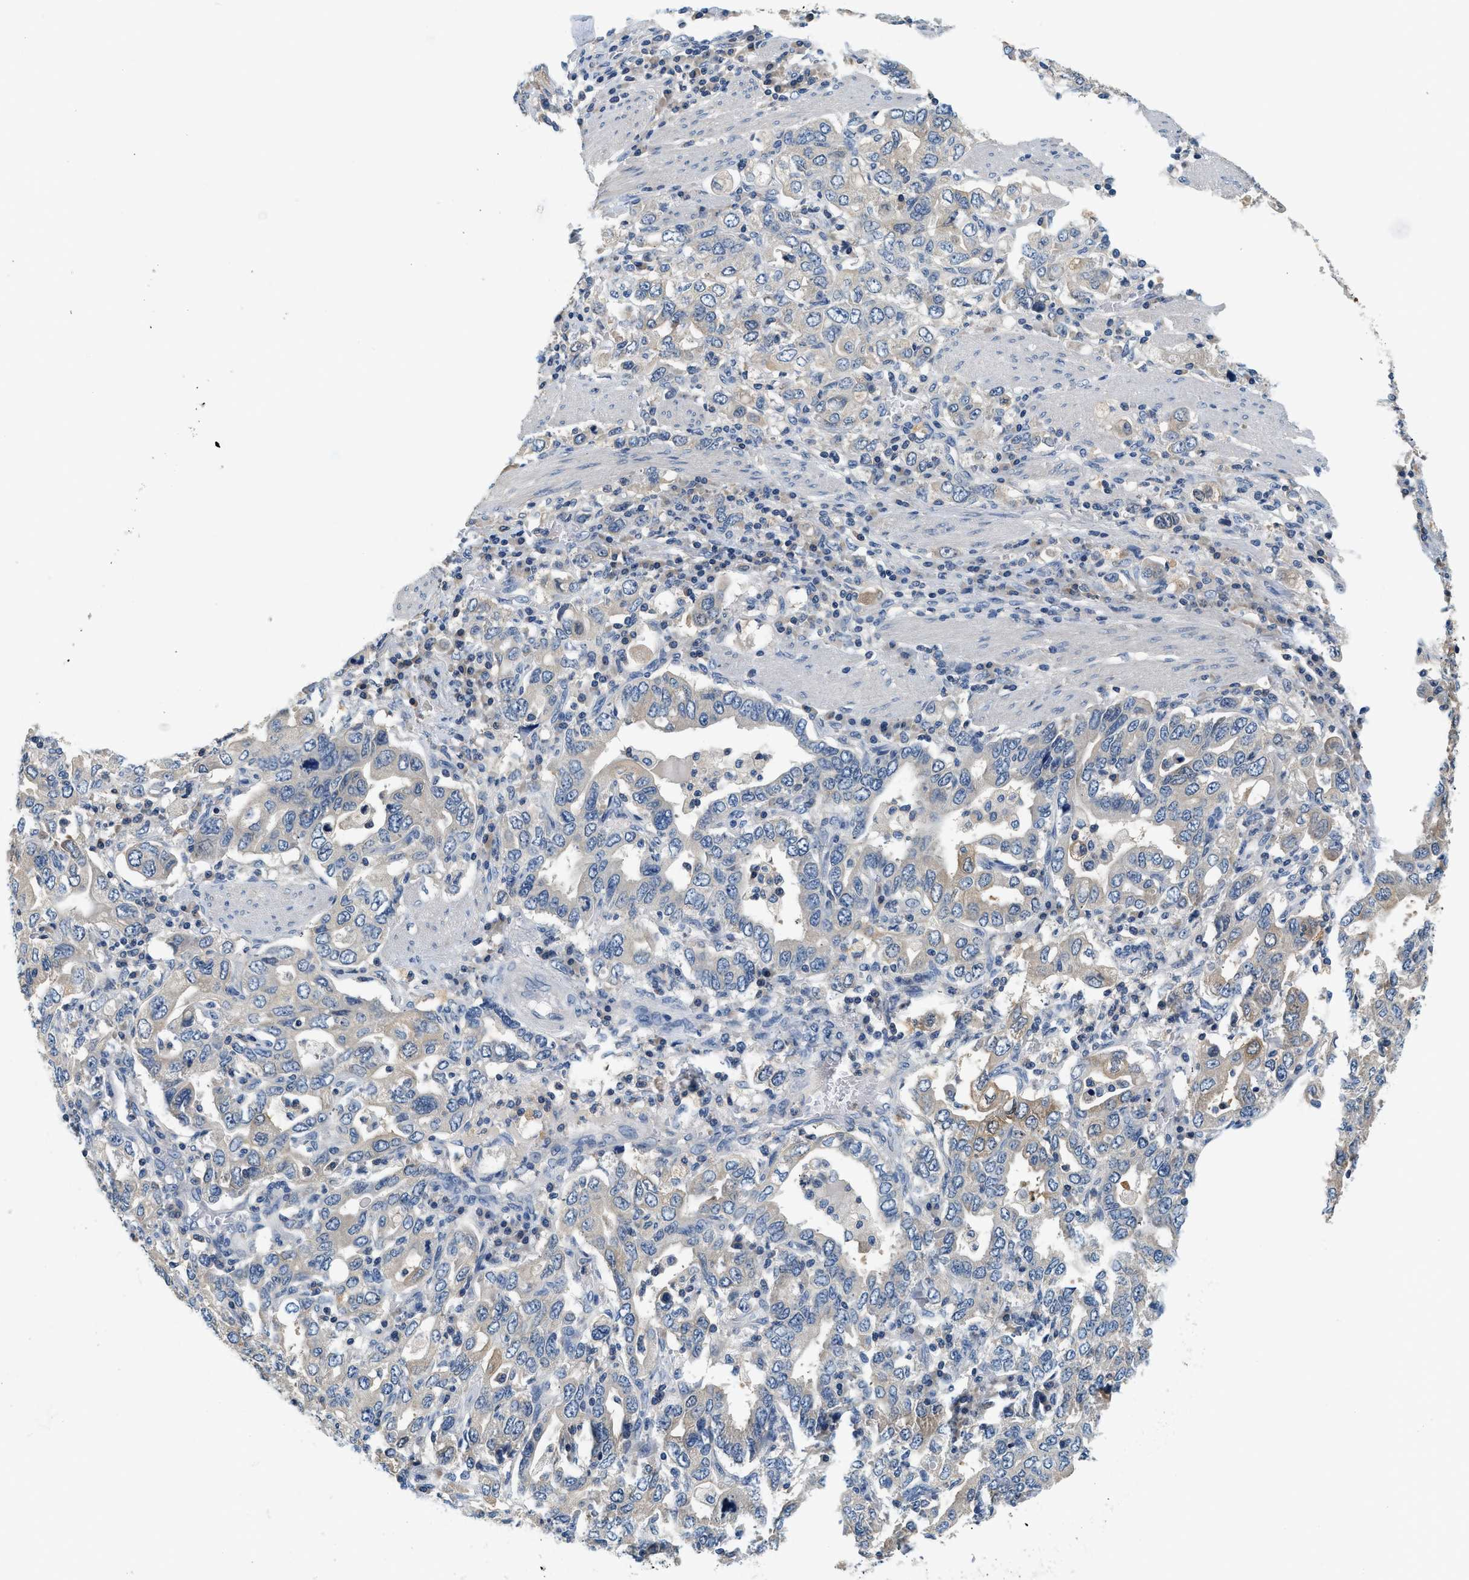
{"staining": {"intensity": "weak", "quantity": "<25%", "location": "cytoplasmic/membranous"}, "tissue": "stomach cancer", "cell_type": "Tumor cells", "image_type": "cancer", "snomed": [{"axis": "morphology", "description": "Adenocarcinoma, NOS"}, {"axis": "topography", "description": "Stomach, upper"}], "caption": "DAB (3,3'-diaminobenzidine) immunohistochemical staining of human stomach cancer (adenocarcinoma) demonstrates no significant positivity in tumor cells. (DAB immunohistochemistry (IHC) with hematoxylin counter stain).", "gene": "SLC35E1", "patient": {"sex": "male", "age": 62}}